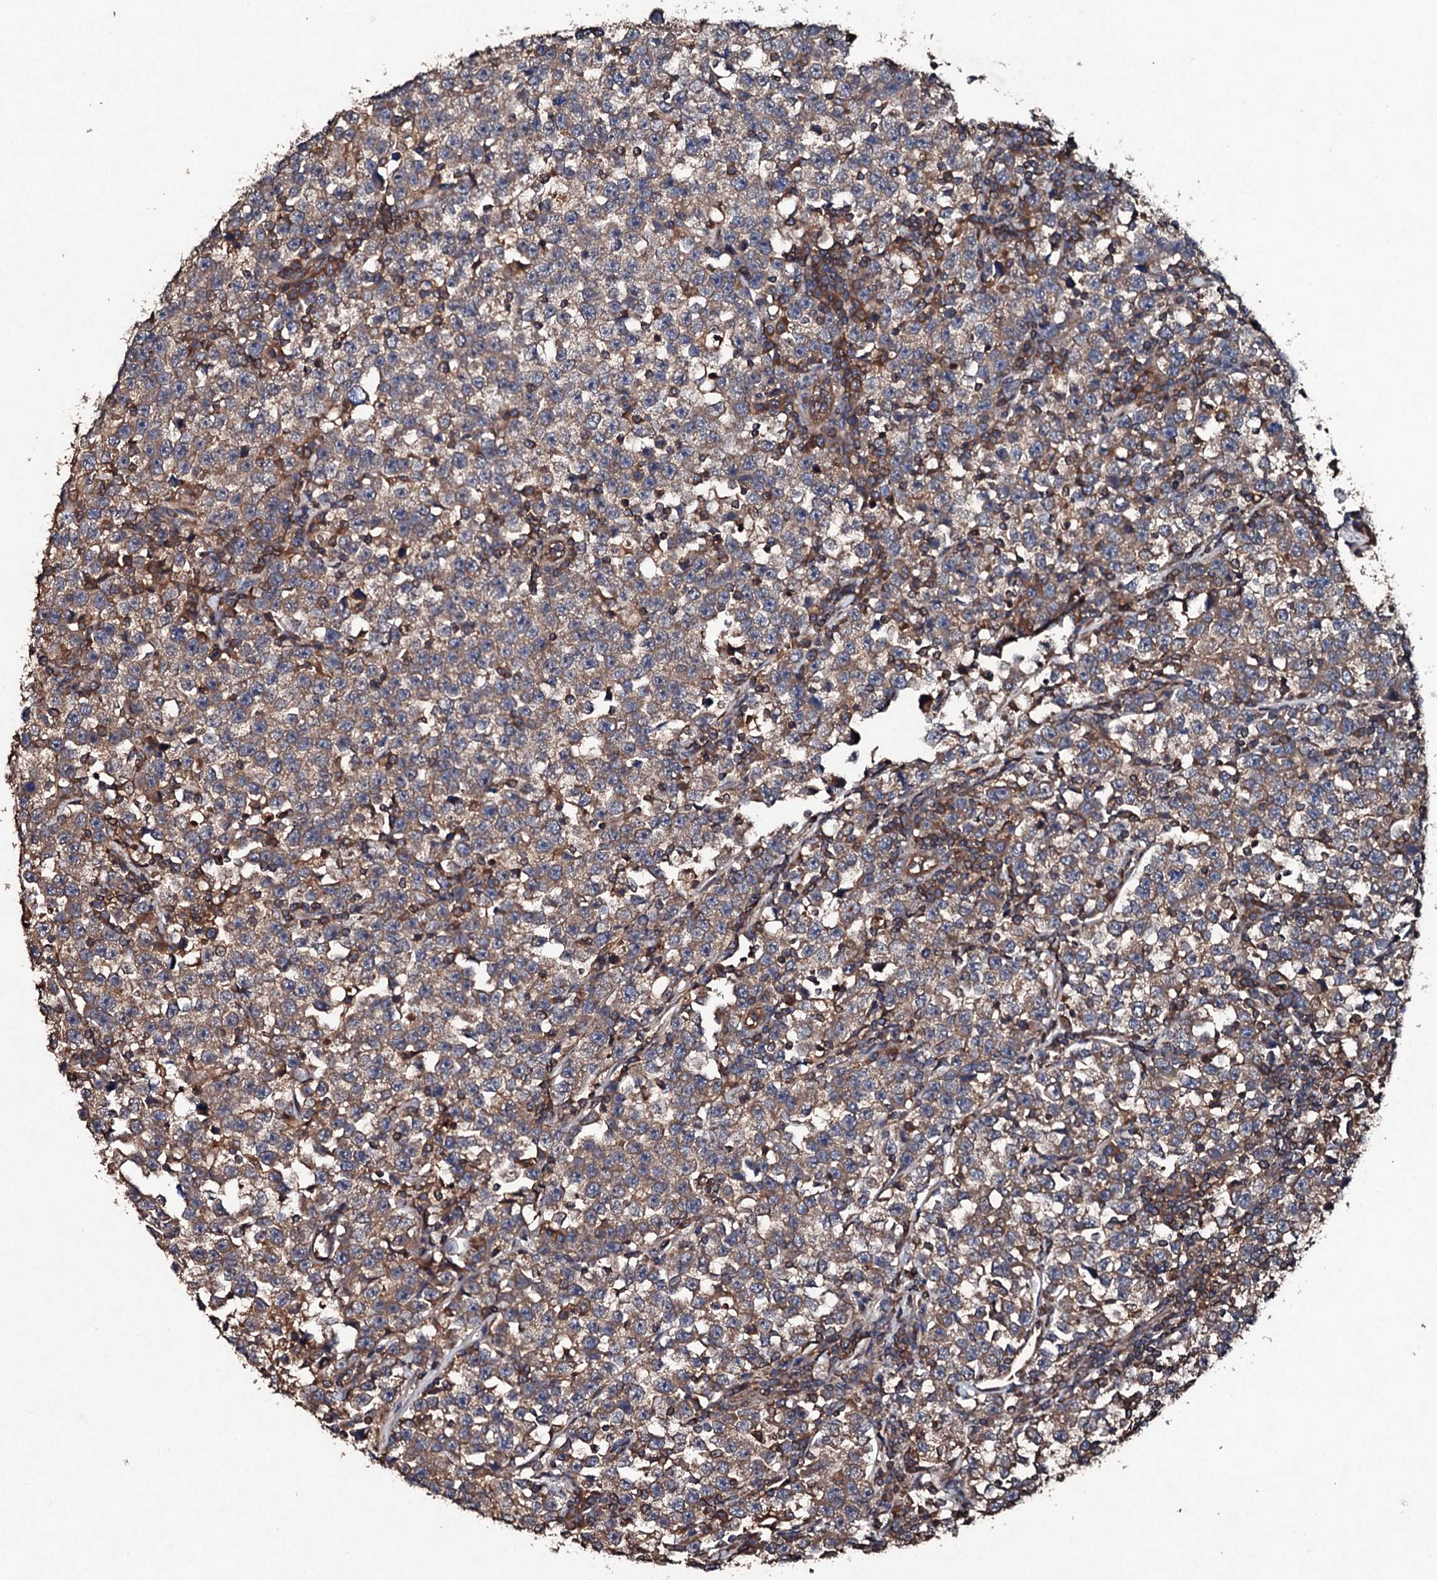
{"staining": {"intensity": "moderate", "quantity": ">75%", "location": "cytoplasmic/membranous"}, "tissue": "testis cancer", "cell_type": "Tumor cells", "image_type": "cancer", "snomed": [{"axis": "morphology", "description": "Normal tissue, NOS"}, {"axis": "morphology", "description": "Seminoma, NOS"}, {"axis": "topography", "description": "Testis"}], "caption": "A medium amount of moderate cytoplasmic/membranous expression is appreciated in about >75% of tumor cells in testis cancer tissue.", "gene": "KERA", "patient": {"sex": "male", "age": 43}}